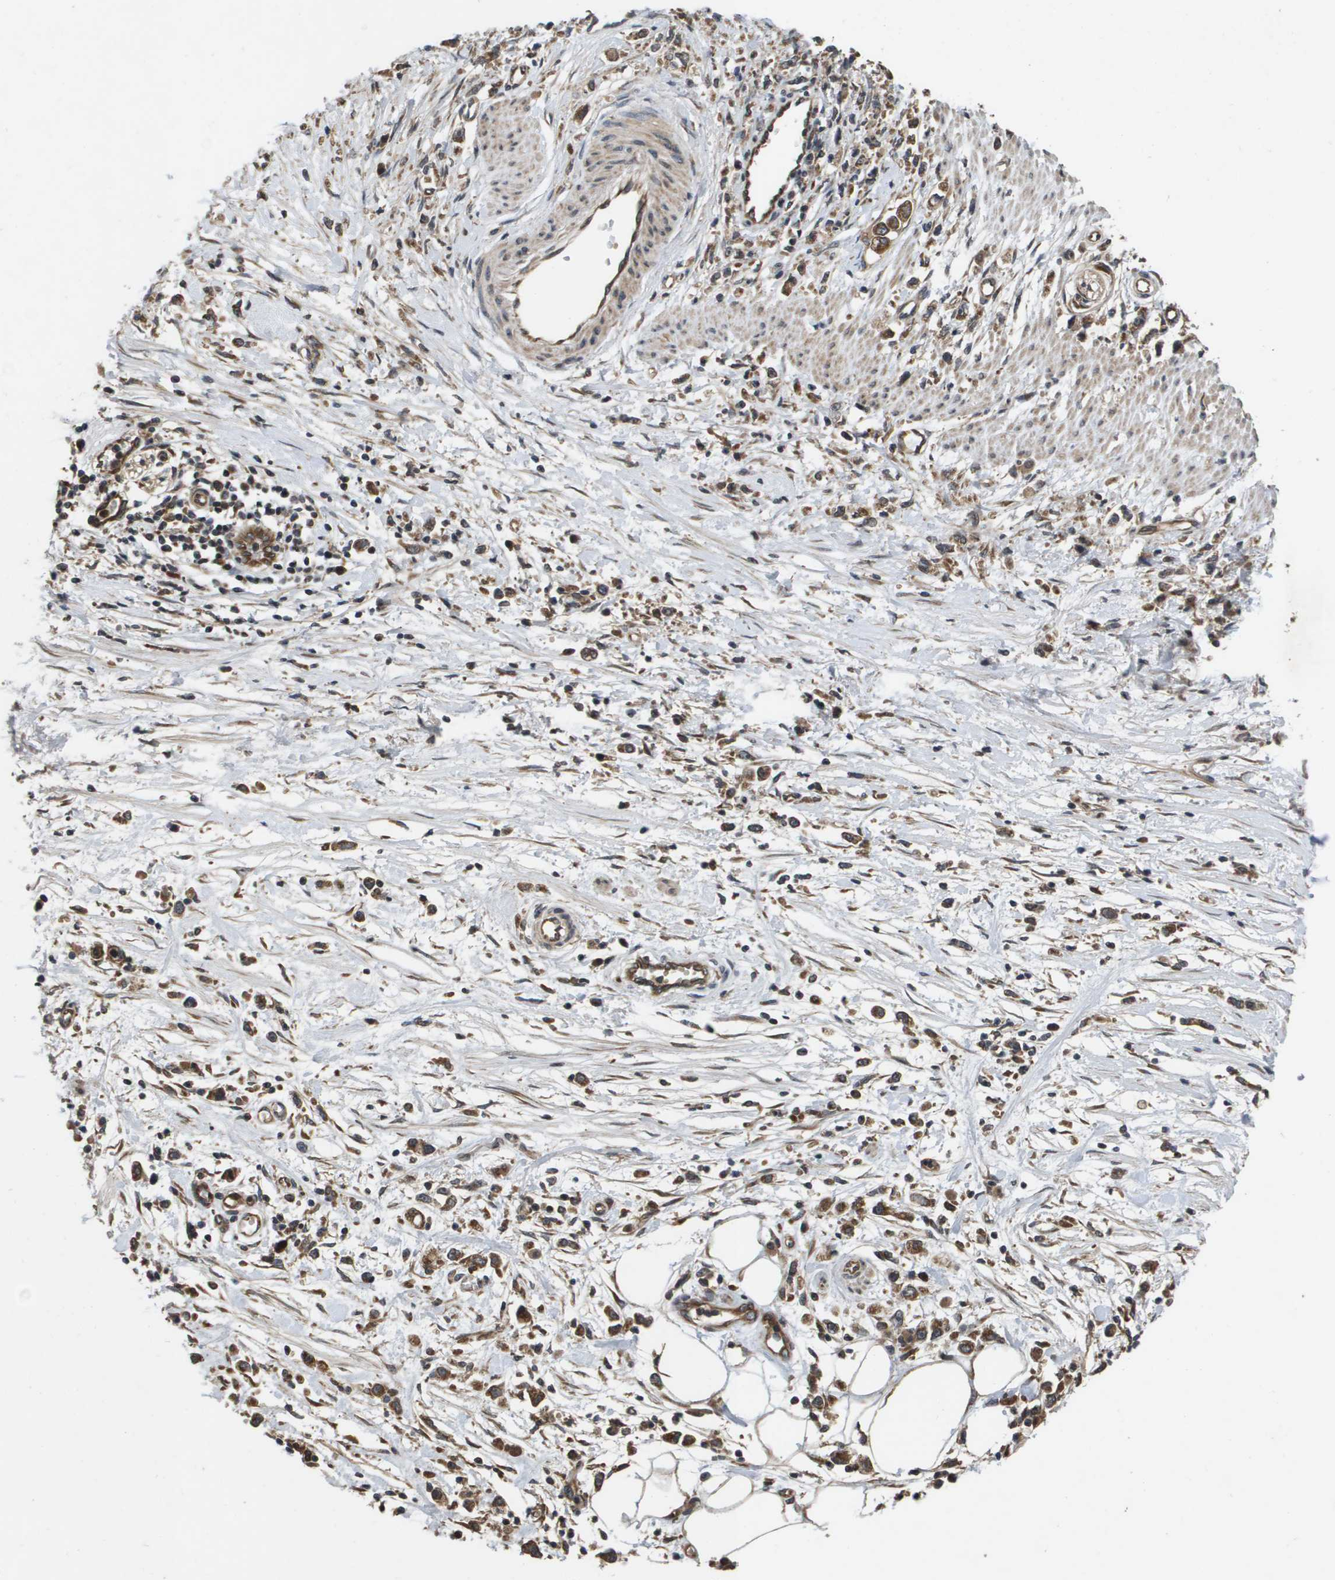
{"staining": {"intensity": "moderate", "quantity": ">75%", "location": "cytoplasmic/membranous"}, "tissue": "stomach cancer", "cell_type": "Tumor cells", "image_type": "cancer", "snomed": [{"axis": "morphology", "description": "Adenocarcinoma, NOS"}, {"axis": "topography", "description": "Stomach"}], "caption": "Stomach cancer (adenocarcinoma) stained with DAB immunohistochemistry (IHC) demonstrates medium levels of moderate cytoplasmic/membranous expression in about >75% of tumor cells.", "gene": "SPTLC1", "patient": {"sex": "female", "age": 59}}